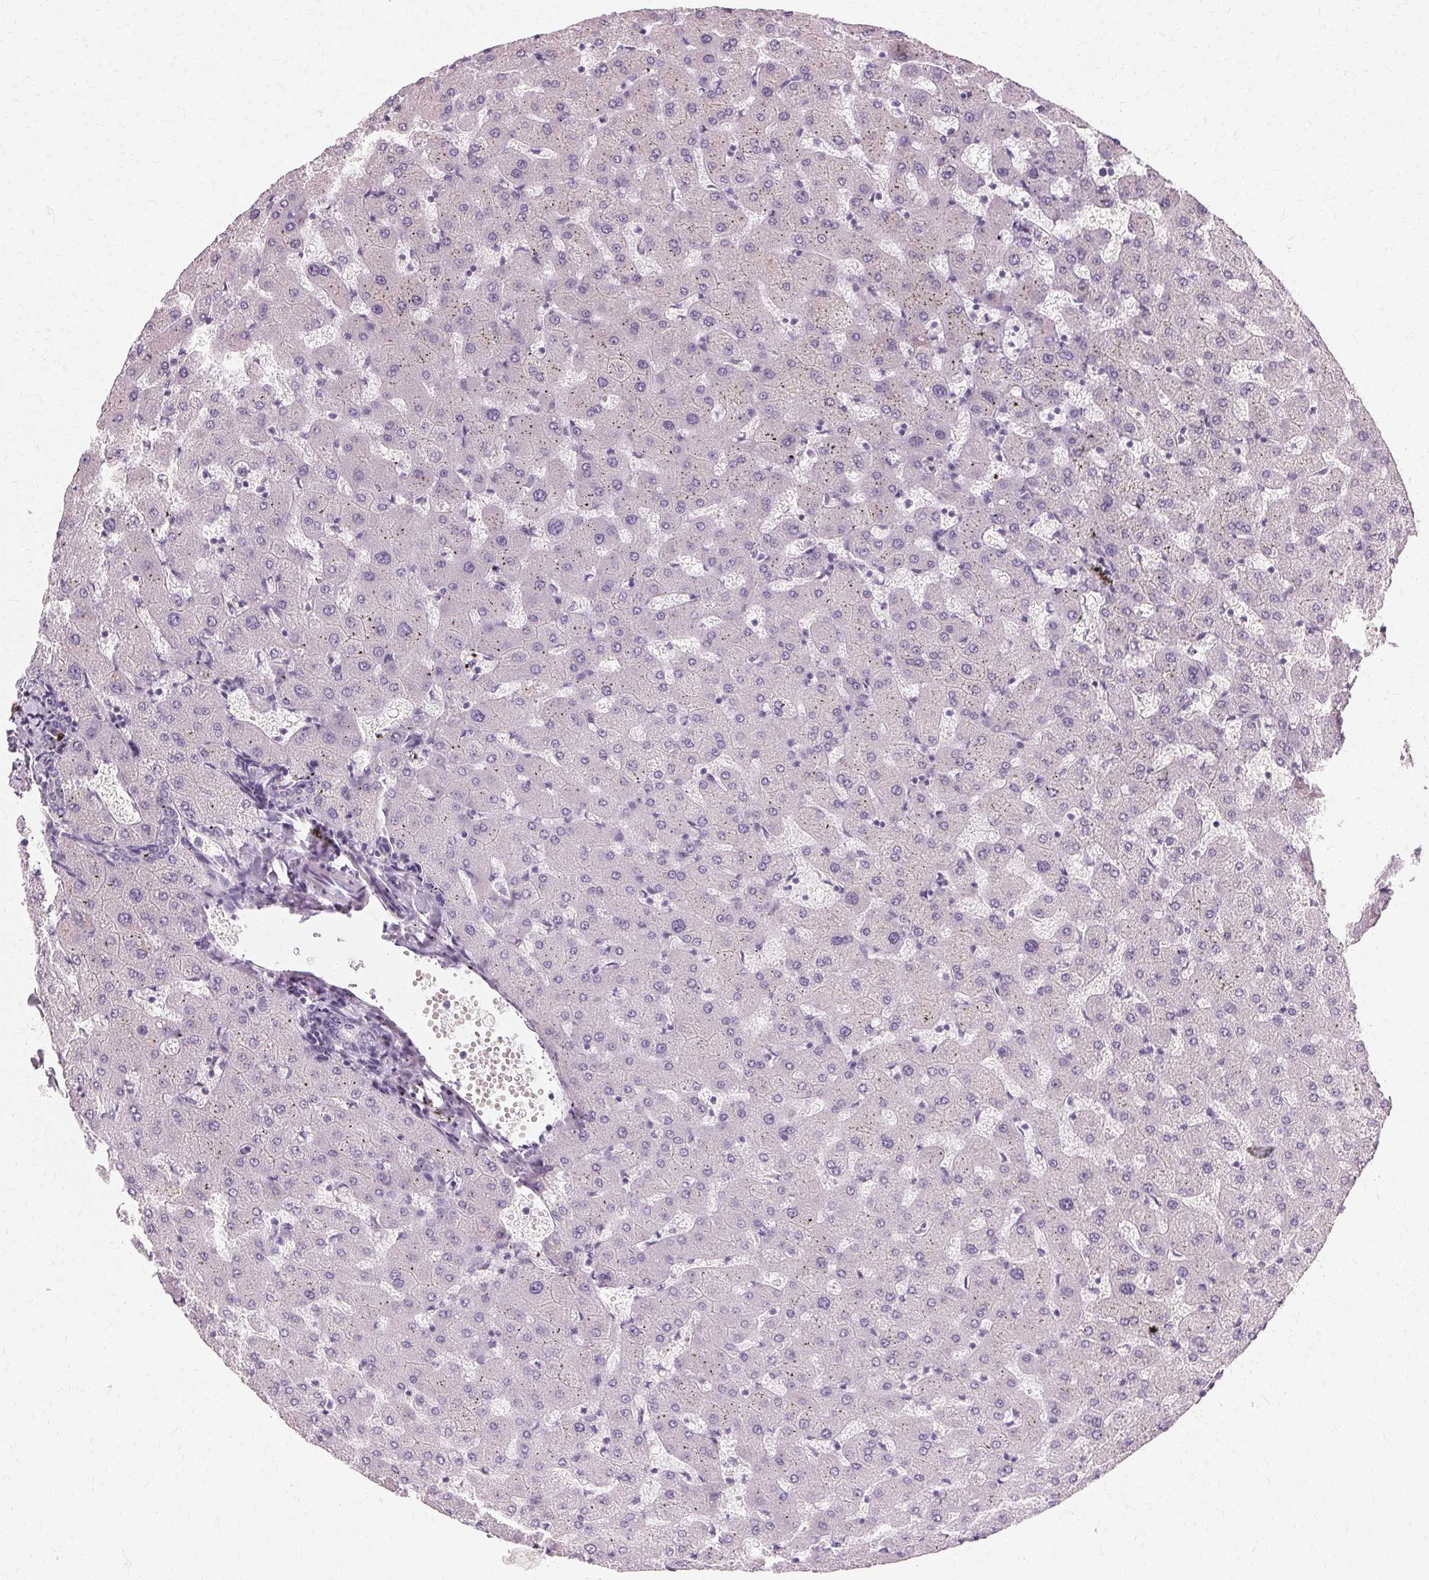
{"staining": {"intensity": "negative", "quantity": "none", "location": "none"}, "tissue": "liver", "cell_type": "Cholangiocytes", "image_type": "normal", "snomed": [{"axis": "morphology", "description": "Normal tissue, NOS"}, {"axis": "topography", "description": "Liver"}], "caption": "This is a micrograph of immunohistochemistry staining of unremarkable liver, which shows no expression in cholangiocytes.", "gene": "FCRL3", "patient": {"sex": "female", "age": 63}}